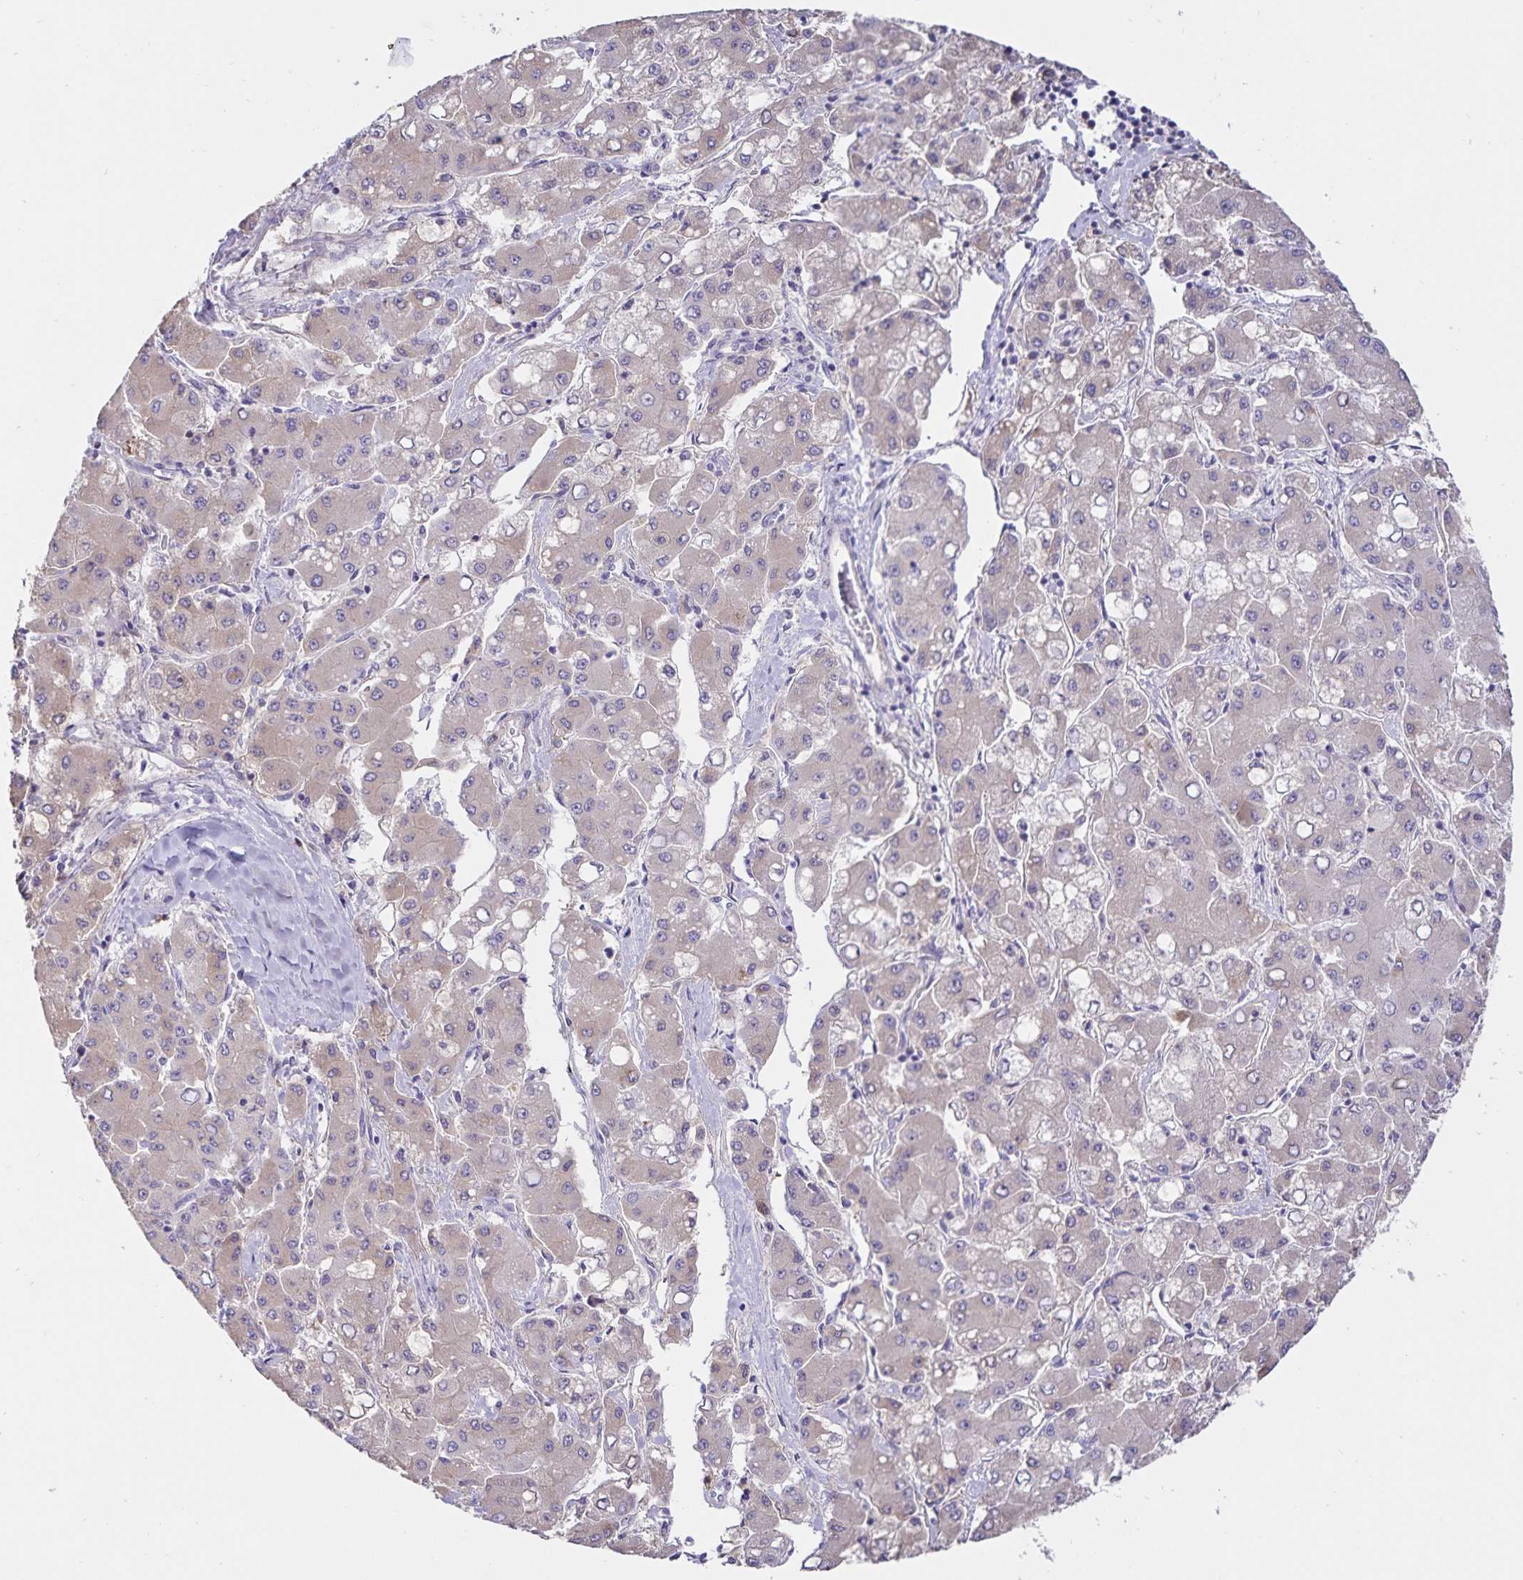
{"staining": {"intensity": "negative", "quantity": "none", "location": "none"}, "tissue": "liver cancer", "cell_type": "Tumor cells", "image_type": "cancer", "snomed": [{"axis": "morphology", "description": "Carcinoma, Hepatocellular, NOS"}, {"axis": "topography", "description": "Liver"}], "caption": "Protein analysis of hepatocellular carcinoma (liver) reveals no significant expression in tumor cells.", "gene": "FGG", "patient": {"sex": "male", "age": 40}}